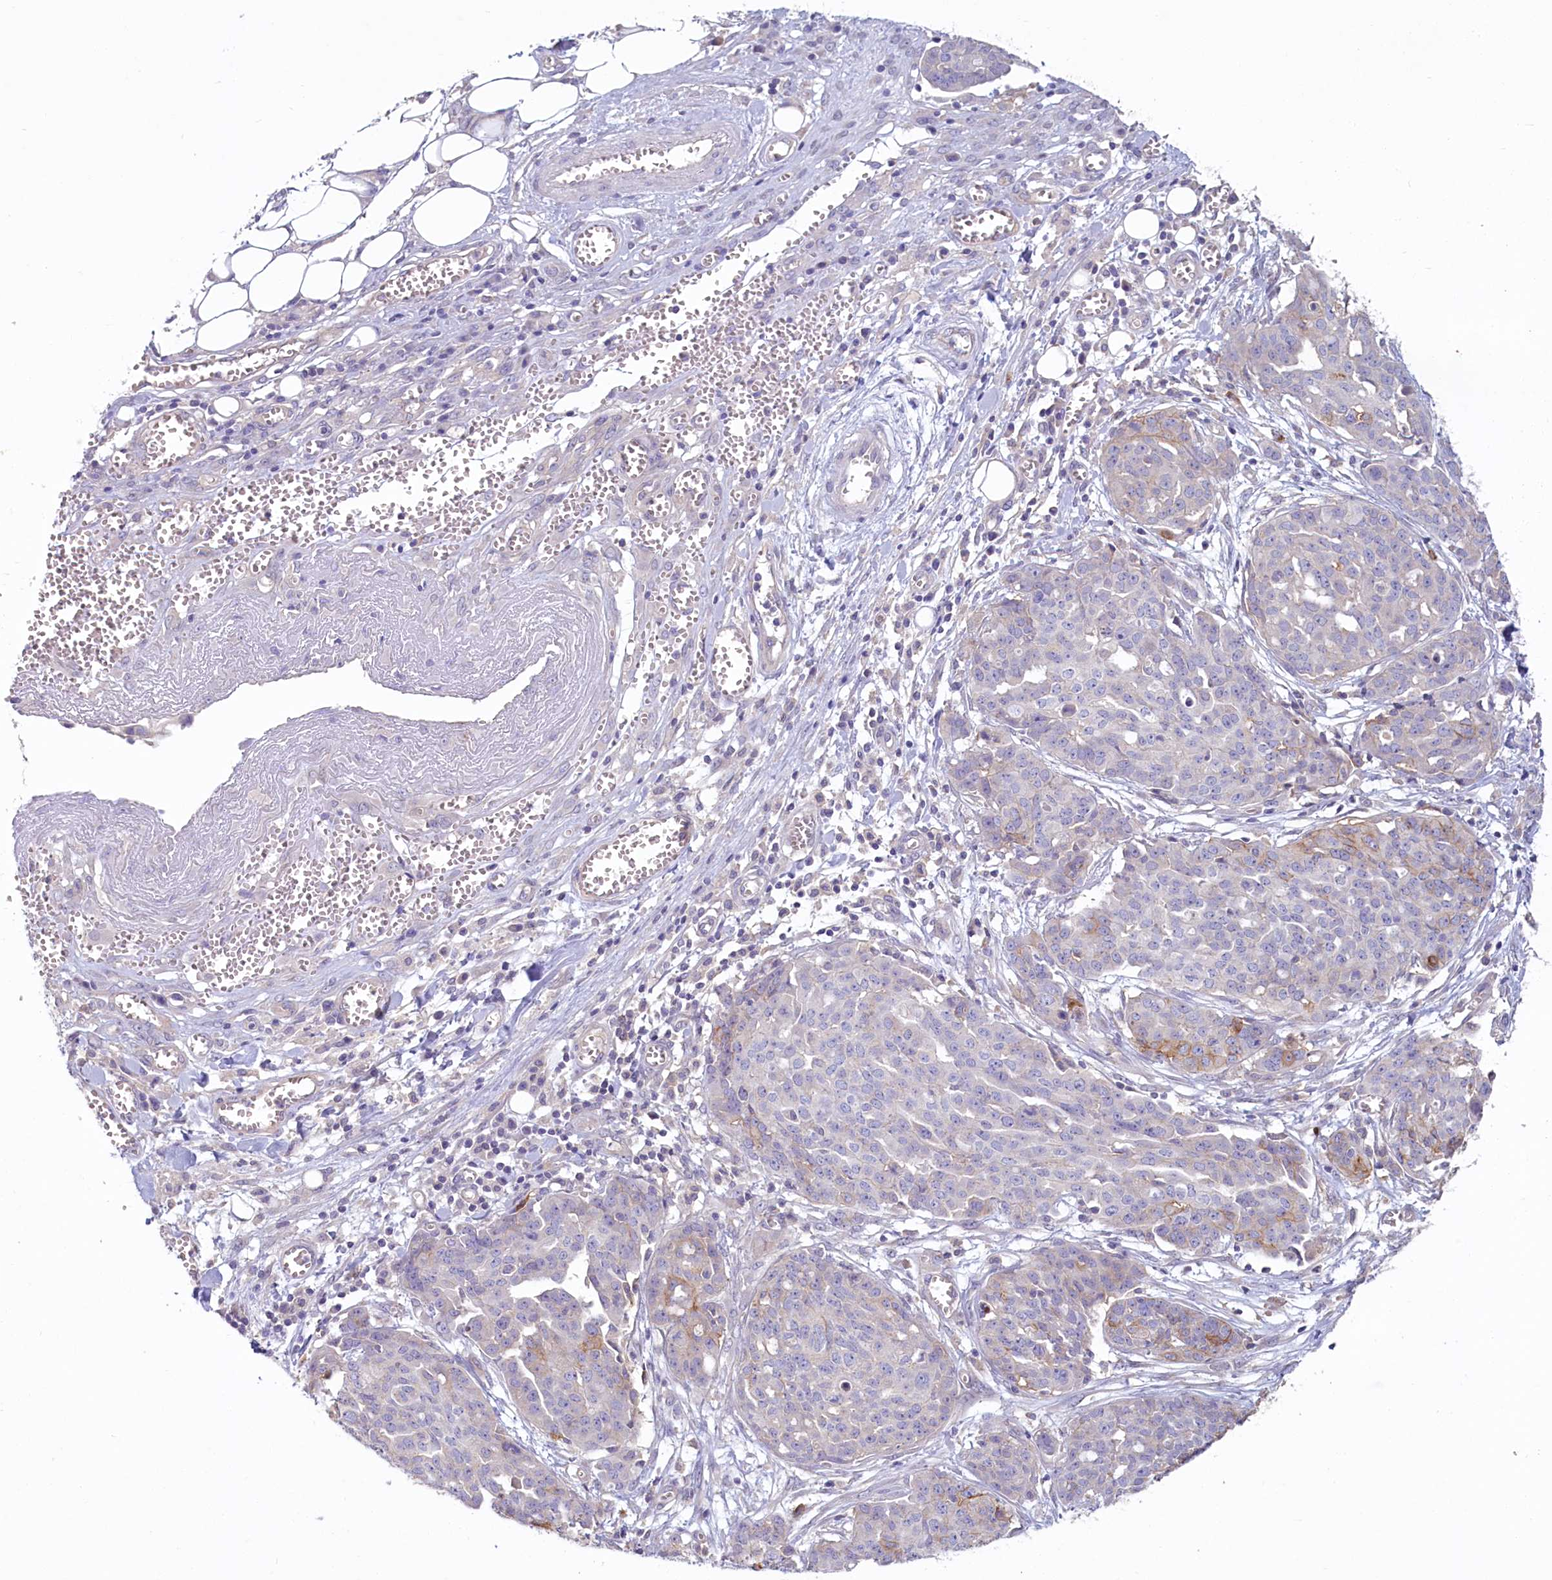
{"staining": {"intensity": "moderate", "quantity": "<25%", "location": "cytoplasmic/membranous"}, "tissue": "ovarian cancer", "cell_type": "Tumor cells", "image_type": "cancer", "snomed": [{"axis": "morphology", "description": "Cystadenocarcinoma, serous, NOS"}, {"axis": "topography", "description": "Soft tissue"}, {"axis": "topography", "description": "Ovary"}], "caption": "Protein positivity by immunohistochemistry (IHC) demonstrates moderate cytoplasmic/membranous expression in approximately <25% of tumor cells in serous cystadenocarcinoma (ovarian).", "gene": "PDE6D", "patient": {"sex": "female", "age": 57}}